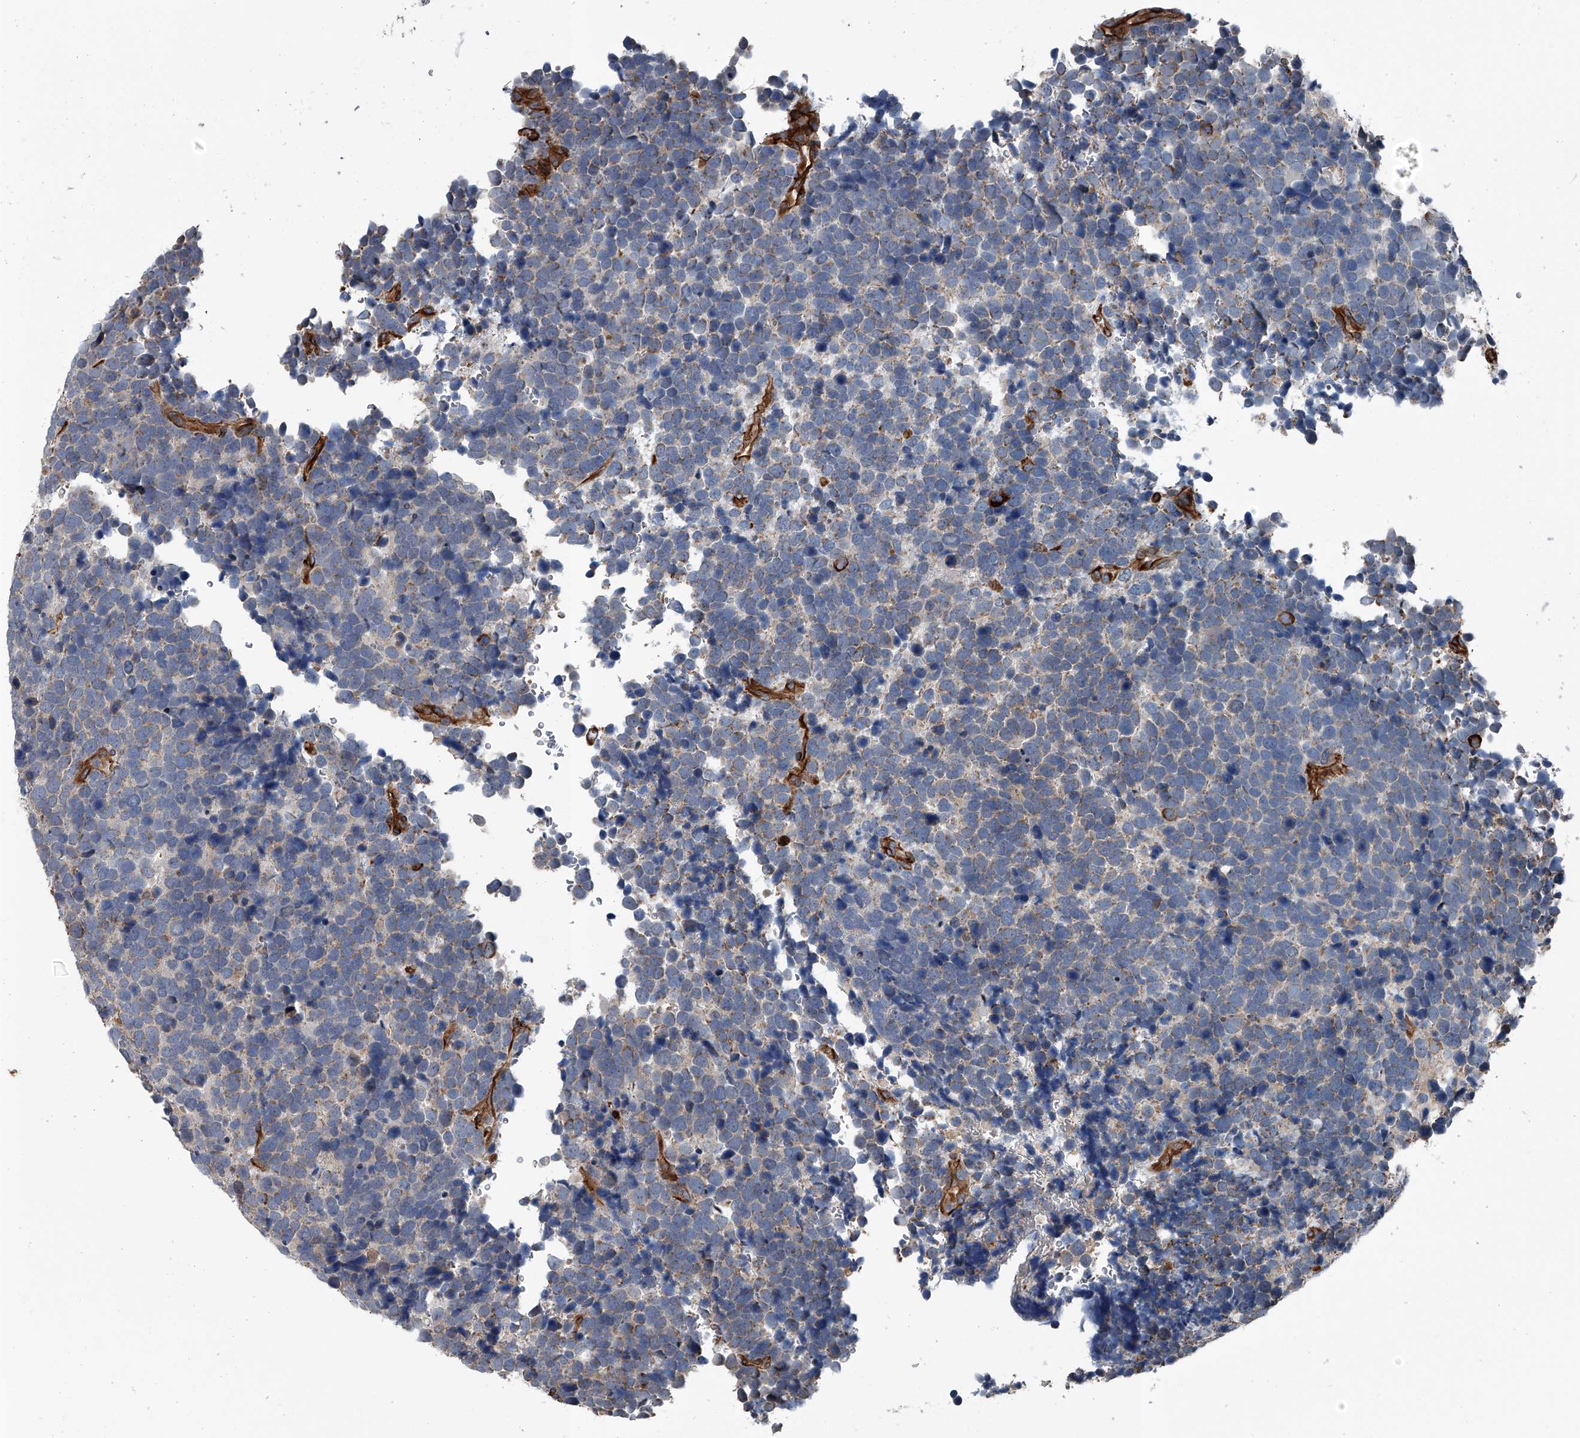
{"staining": {"intensity": "moderate", "quantity": "<25%", "location": "cytoplasmic/membranous"}, "tissue": "urothelial cancer", "cell_type": "Tumor cells", "image_type": "cancer", "snomed": [{"axis": "morphology", "description": "Urothelial carcinoma, High grade"}, {"axis": "topography", "description": "Urinary bladder"}], "caption": "The photomicrograph displays a brown stain indicating the presence of a protein in the cytoplasmic/membranous of tumor cells in urothelial cancer.", "gene": "LDLRAD2", "patient": {"sex": "female", "age": 82}}